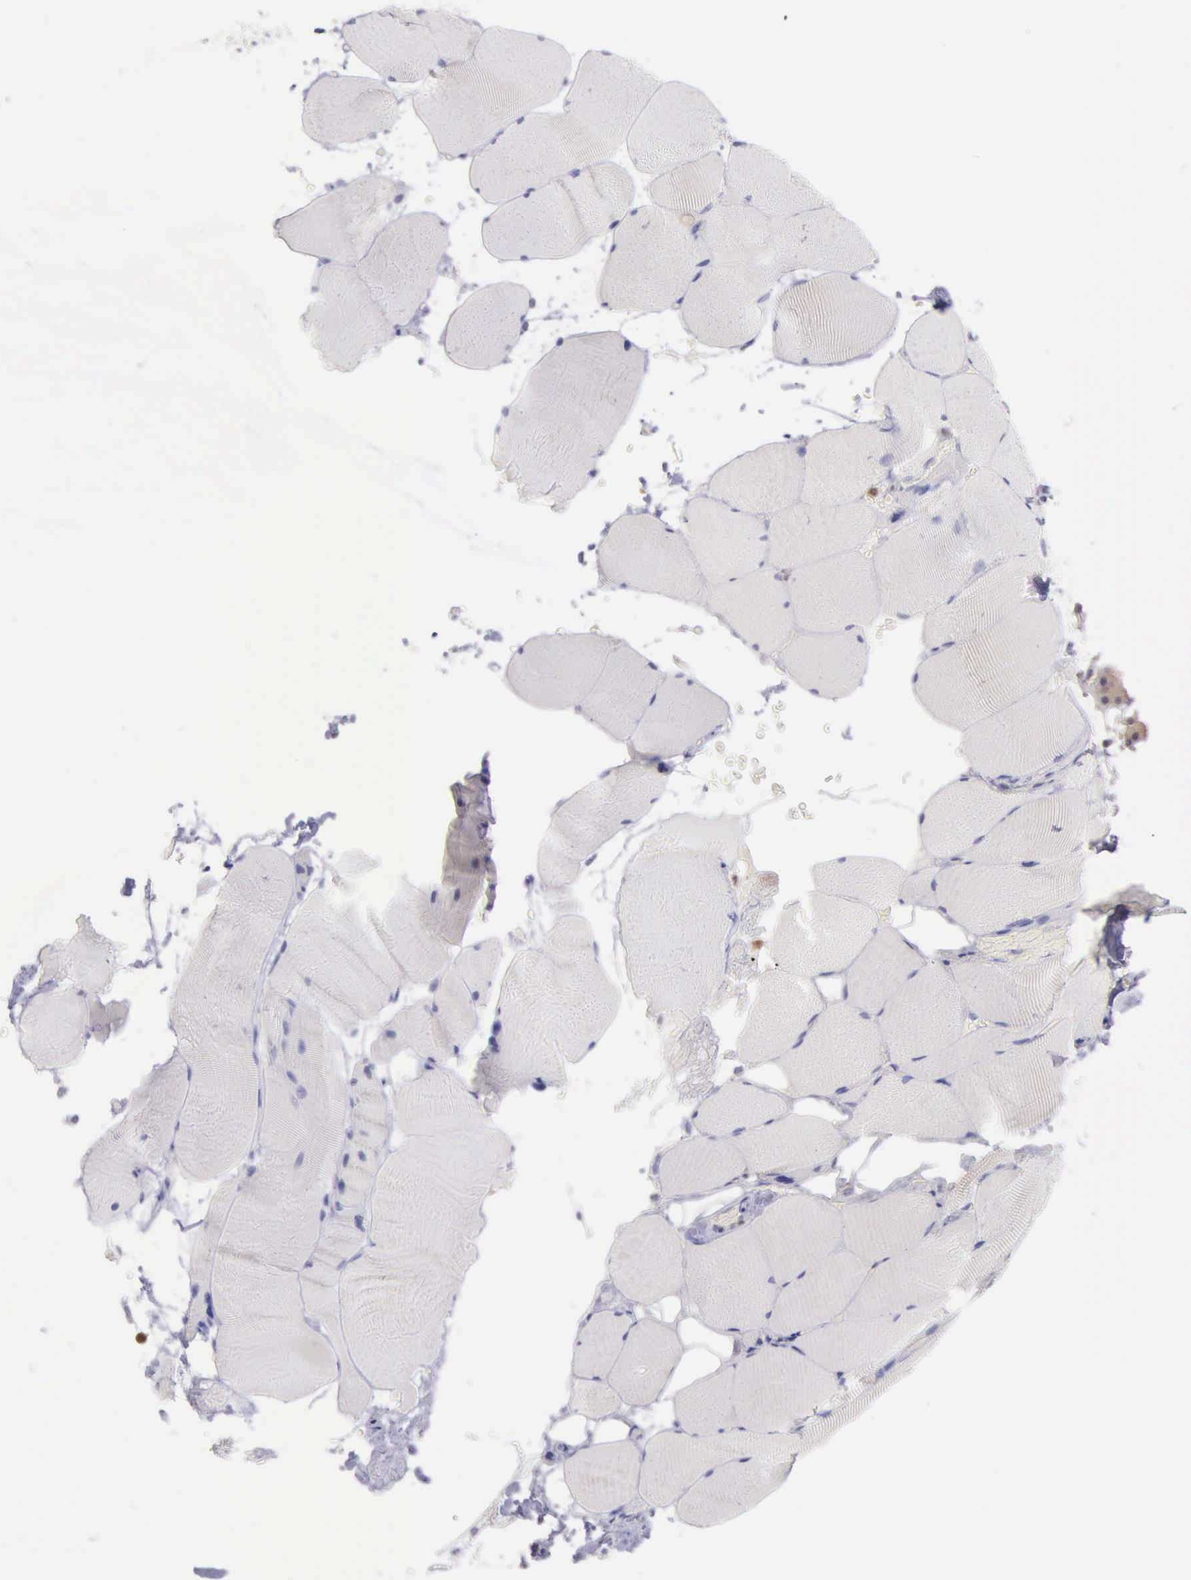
{"staining": {"intensity": "negative", "quantity": "none", "location": "none"}, "tissue": "skeletal muscle", "cell_type": "Myocytes", "image_type": "normal", "snomed": [{"axis": "morphology", "description": "Normal tissue, NOS"}, {"axis": "topography", "description": "Skeletal muscle"}, {"axis": "topography", "description": "Parathyroid gland"}], "caption": "Immunohistochemical staining of normal skeletal muscle exhibits no significant expression in myocytes. The staining is performed using DAB (3,3'-diaminobenzidine) brown chromogen with nuclei counter-stained in using hematoxylin.", "gene": "BID", "patient": {"sex": "female", "age": 37}}